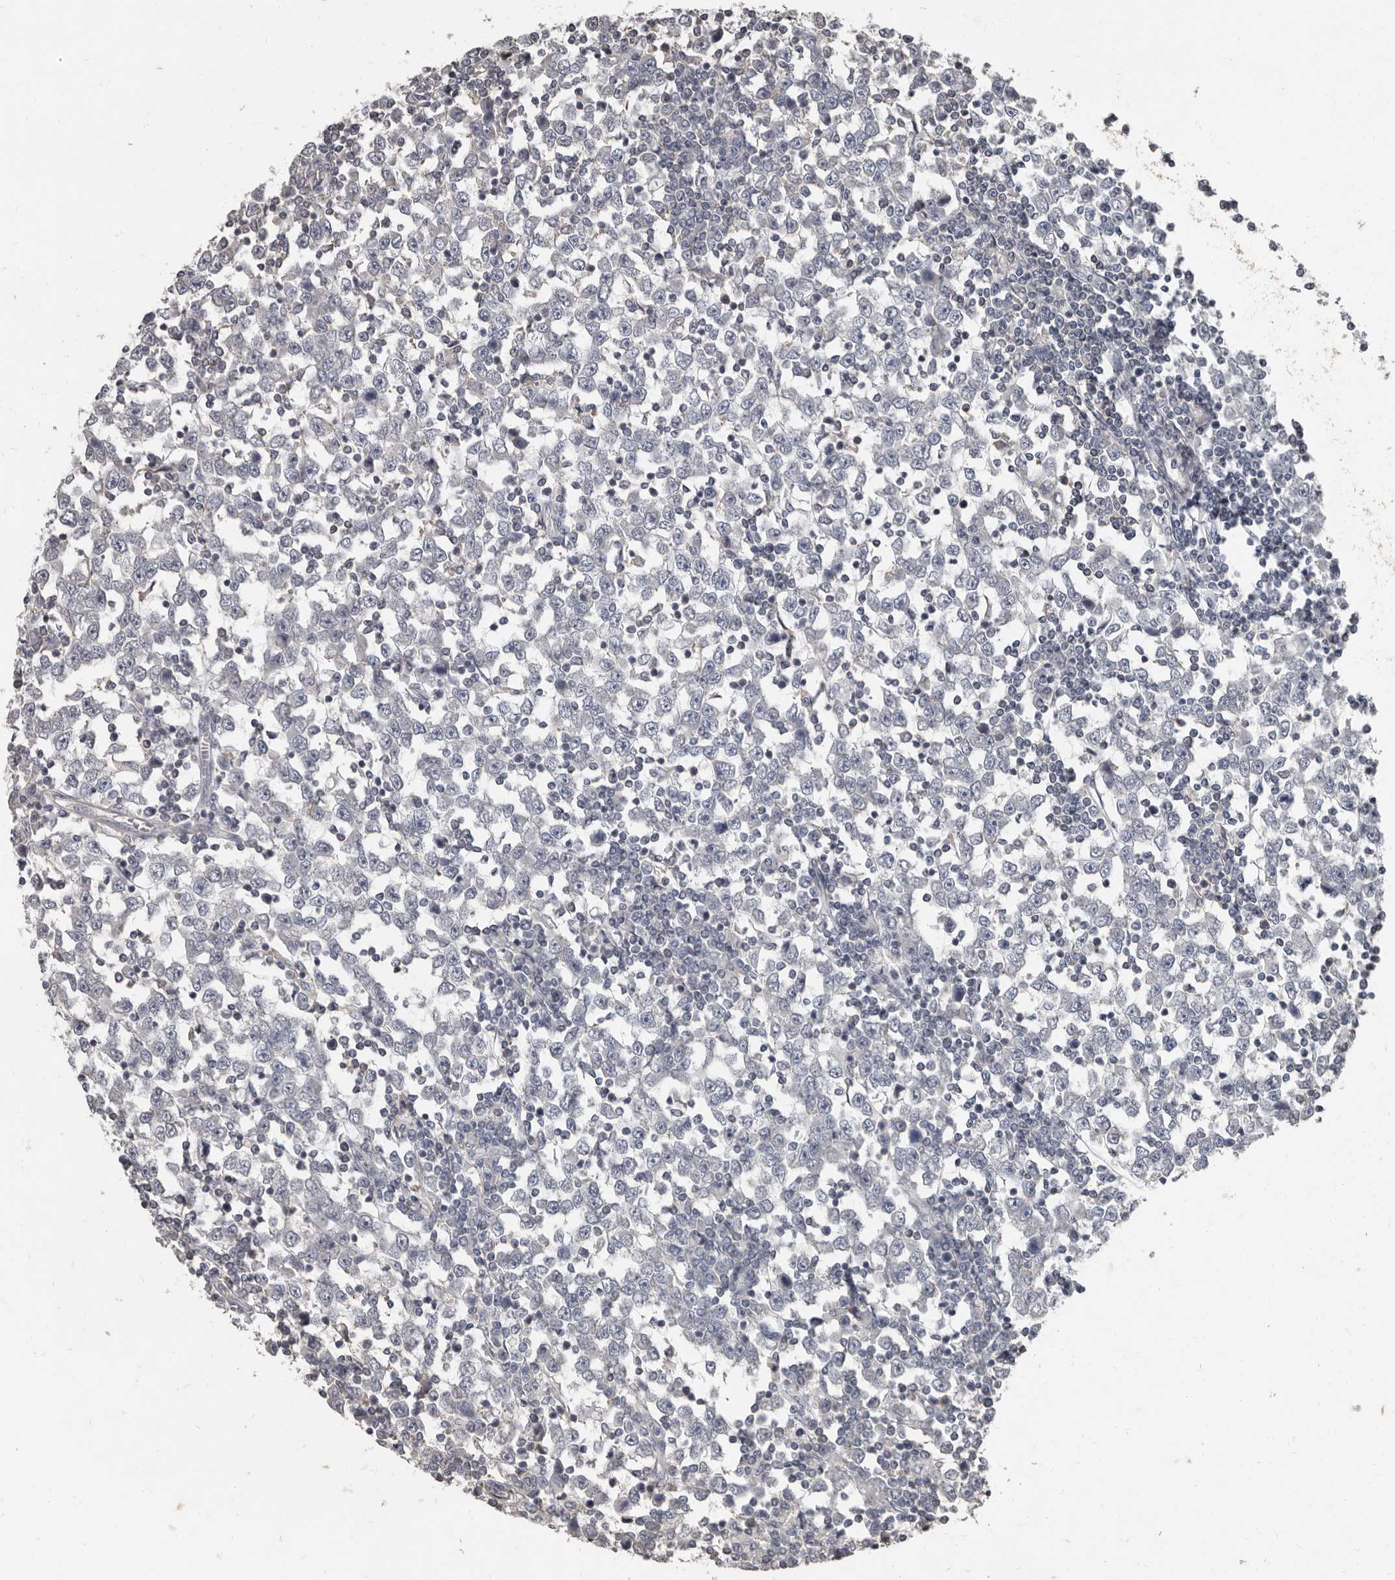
{"staining": {"intensity": "negative", "quantity": "none", "location": "none"}, "tissue": "testis cancer", "cell_type": "Tumor cells", "image_type": "cancer", "snomed": [{"axis": "morphology", "description": "Seminoma, NOS"}, {"axis": "topography", "description": "Testis"}], "caption": "Human testis cancer stained for a protein using immunohistochemistry (IHC) displays no staining in tumor cells.", "gene": "CA6", "patient": {"sex": "male", "age": 65}}